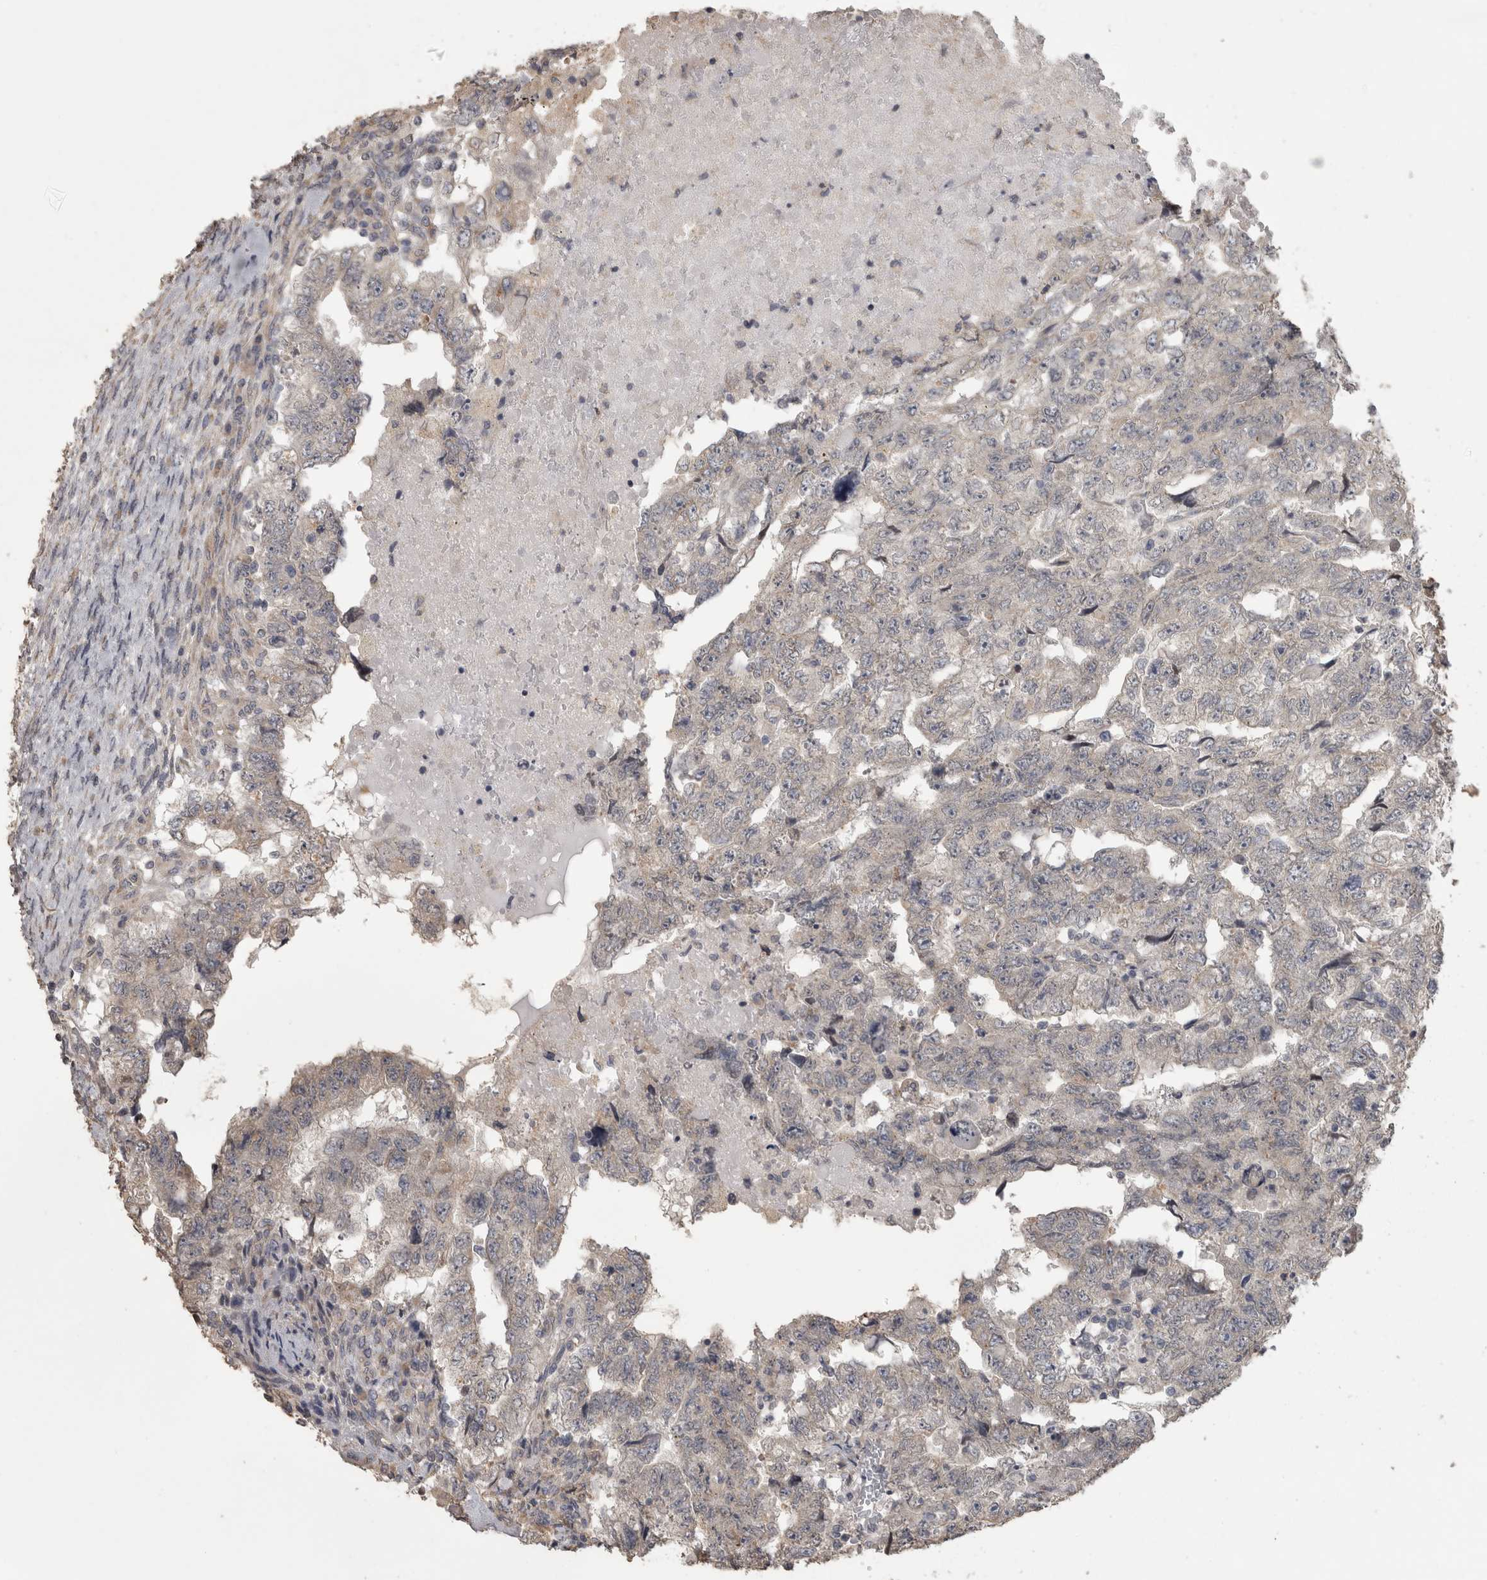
{"staining": {"intensity": "weak", "quantity": "<25%", "location": "cytoplasmic/membranous"}, "tissue": "testis cancer", "cell_type": "Tumor cells", "image_type": "cancer", "snomed": [{"axis": "morphology", "description": "Carcinoma, Embryonal, NOS"}, {"axis": "topography", "description": "Testis"}], "caption": "Testis cancer was stained to show a protein in brown. There is no significant positivity in tumor cells.", "gene": "RAB29", "patient": {"sex": "male", "age": 36}}